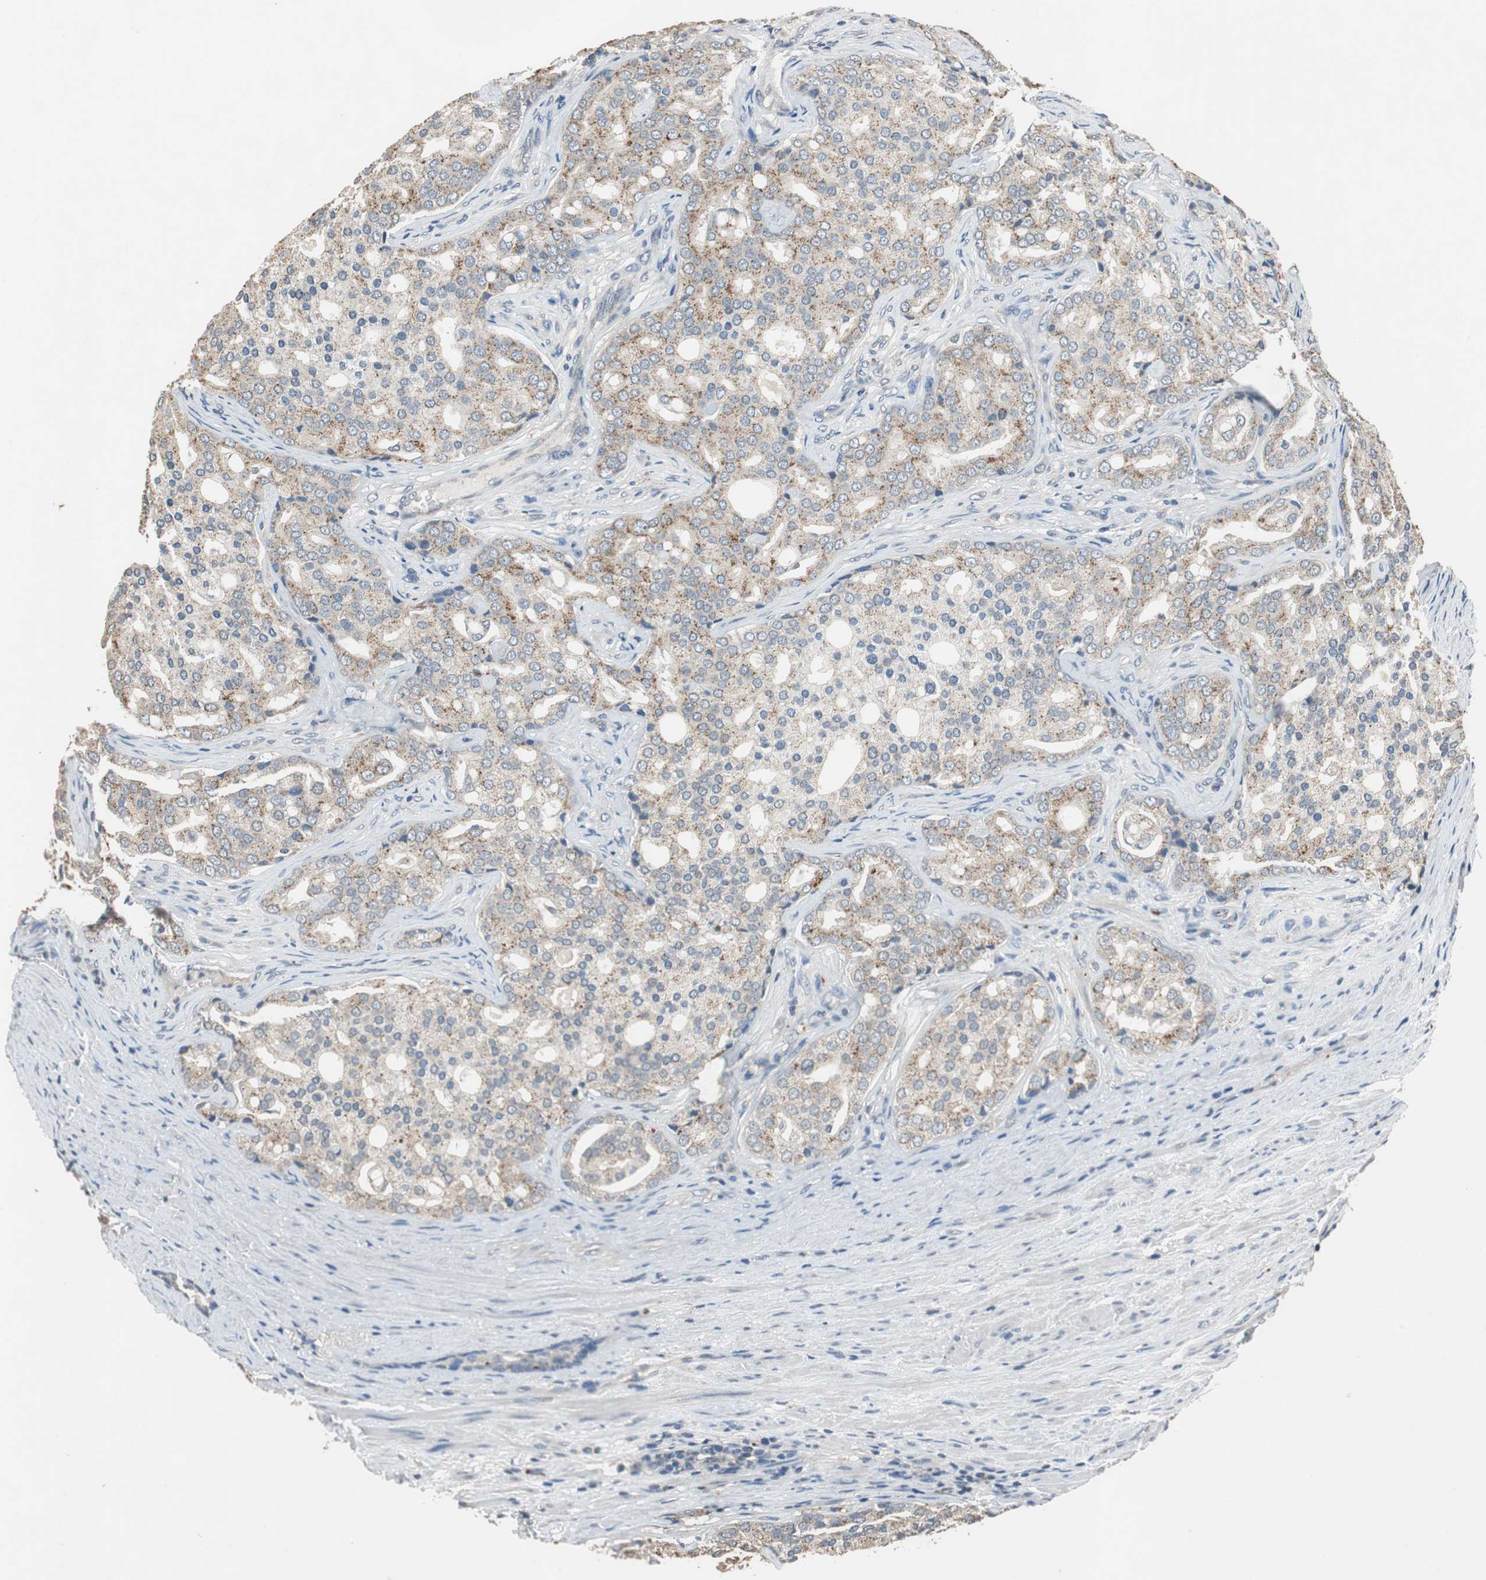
{"staining": {"intensity": "moderate", "quantity": "25%-75%", "location": "cytoplasmic/membranous"}, "tissue": "prostate cancer", "cell_type": "Tumor cells", "image_type": "cancer", "snomed": [{"axis": "morphology", "description": "Adenocarcinoma, High grade"}, {"axis": "topography", "description": "Prostate"}], "caption": "This histopathology image shows IHC staining of human adenocarcinoma (high-grade) (prostate), with medium moderate cytoplasmic/membranous expression in about 25%-75% of tumor cells.", "gene": "PI4KB", "patient": {"sex": "male", "age": 64}}